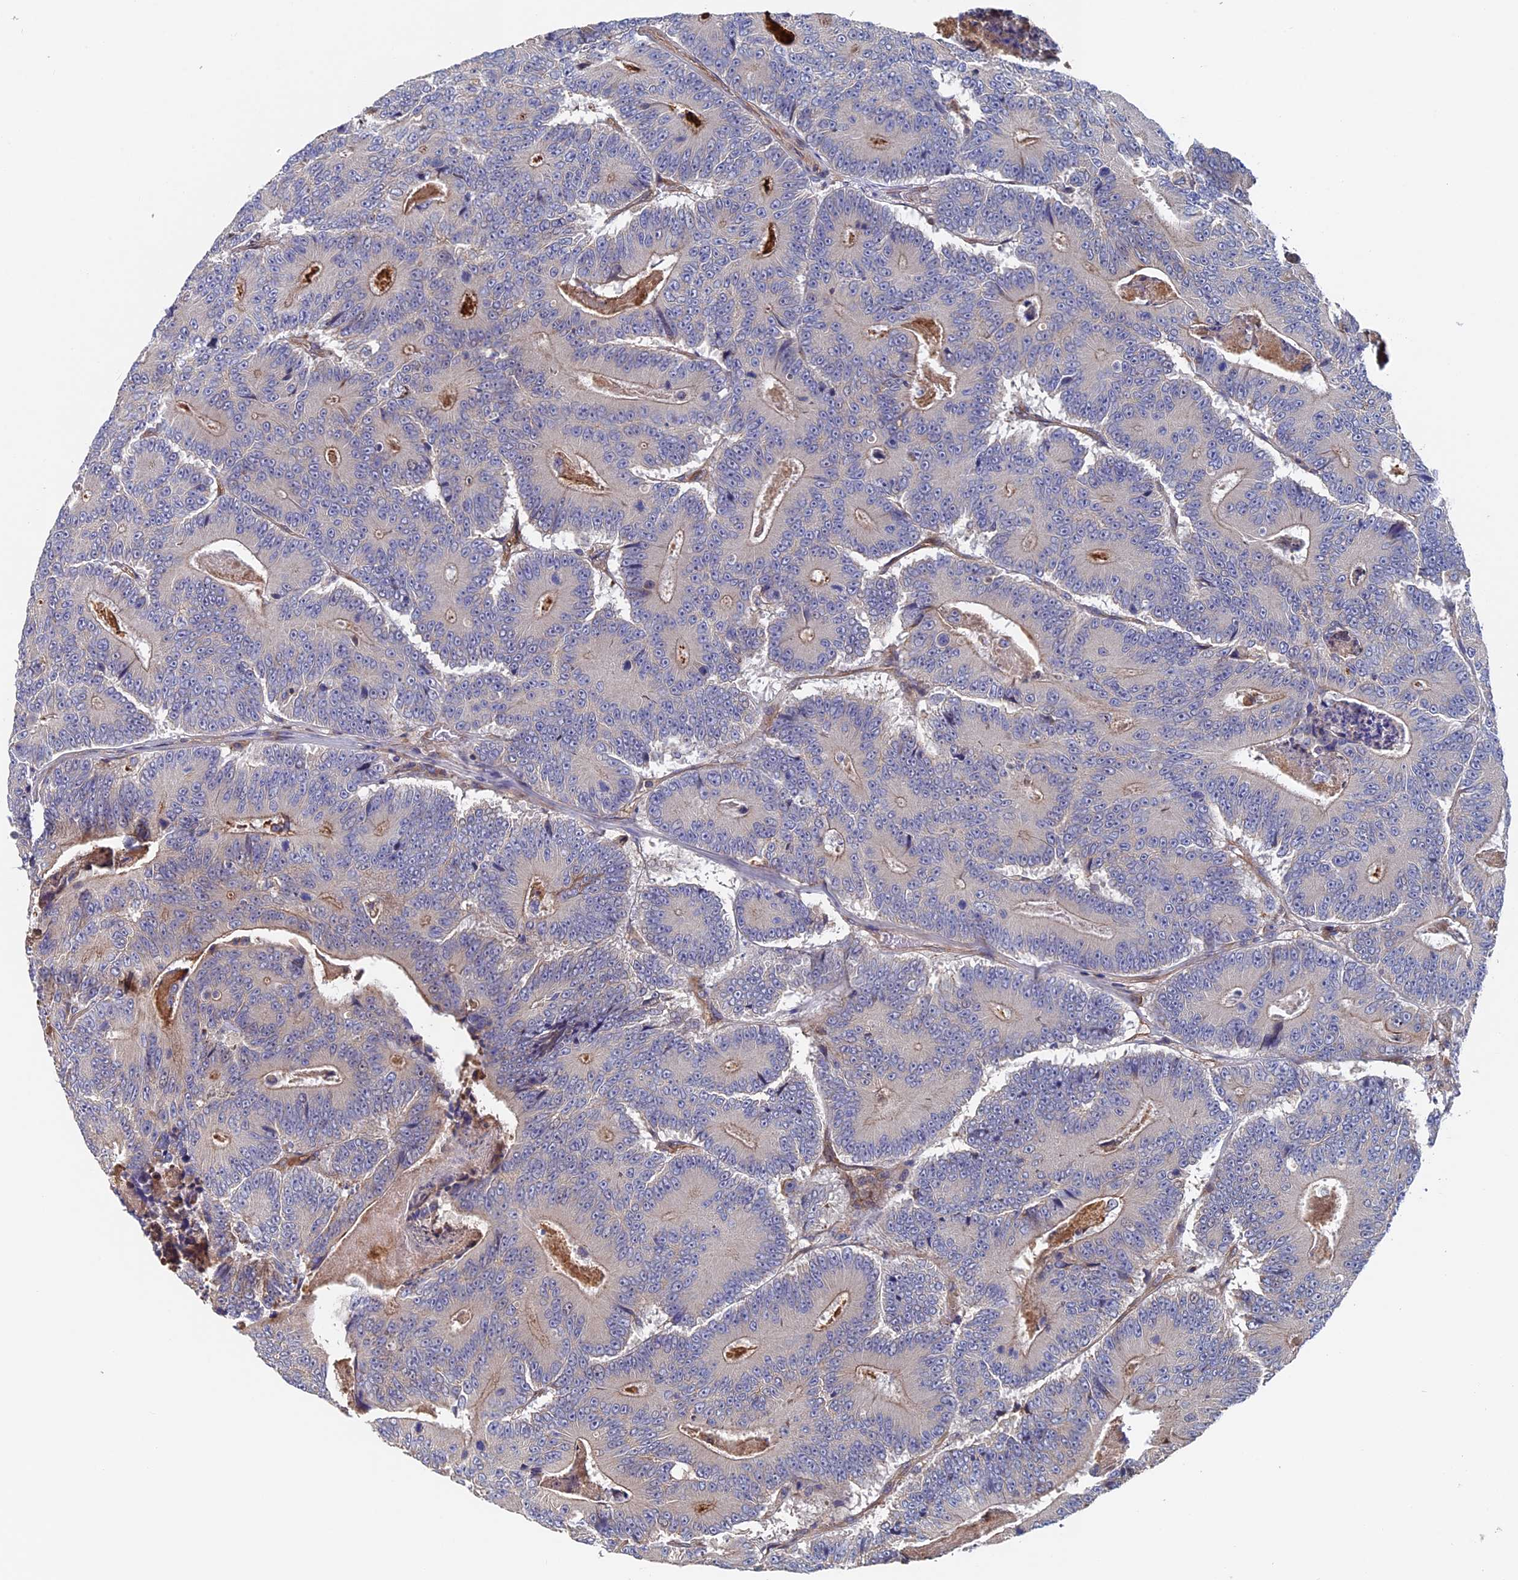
{"staining": {"intensity": "weak", "quantity": "<25%", "location": "cytoplasmic/membranous"}, "tissue": "colorectal cancer", "cell_type": "Tumor cells", "image_type": "cancer", "snomed": [{"axis": "morphology", "description": "Adenocarcinoma, NOS"}, {"axis": "topography", "description": "Colon"}], "caption": "This image is of colorectal cancer stained with immunohistochemistry (IHC) to label a protein in brown with the nuclei are counter-stained blue. There is no positivity in tumor cells. (Immunohistochemistry (ihc), brightfield microscopy, high magnification).", "gene": "RPUSD1", "patient": {"sex": "male", "age": 83}}